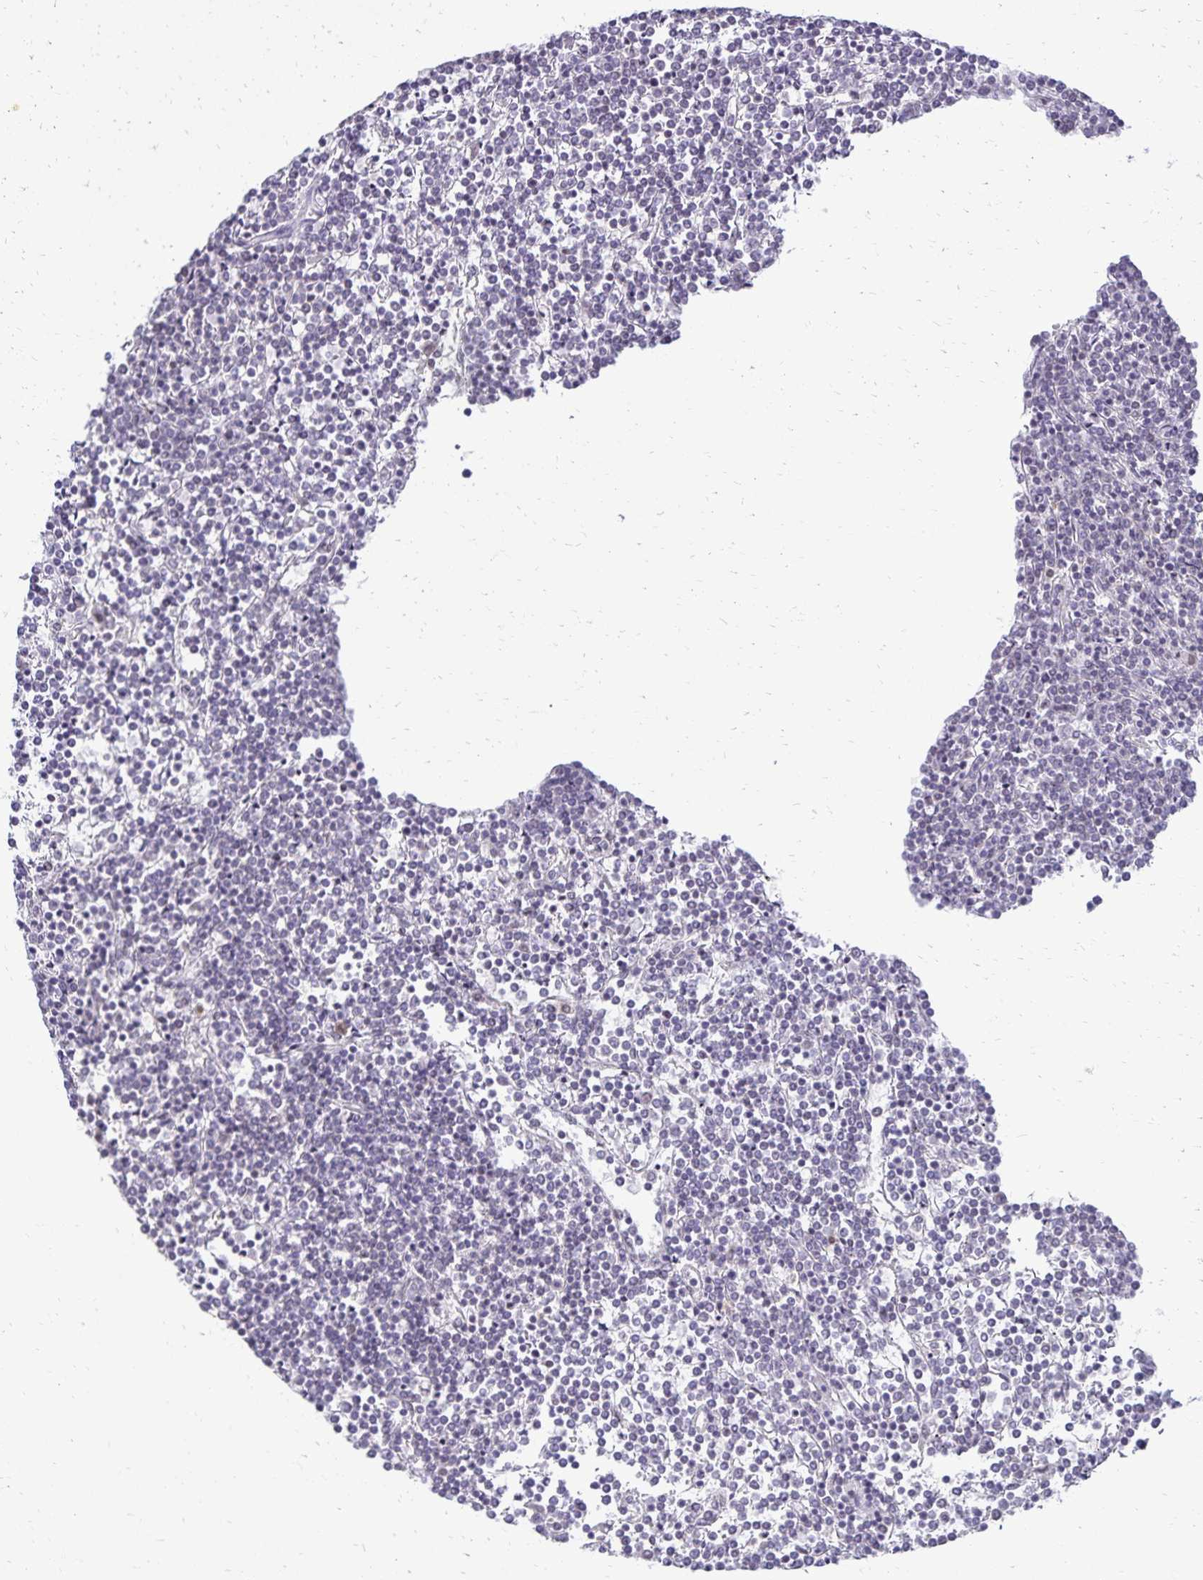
{"staining": {"intensity": "negative", "quantity": "none", "location": "none"}, "tissue": "lymphoma", "cell_type": "Tumor cells", "image_type": "cancer", "snomed": [{"axis": "morphology", "description": "Malignant lymphoma, non-Hodgkin's type, Low grade"}, {"axis": "topography", "description": "Spleen"}], "caption": "Lymphoma was stained to show a protein in brown. There is no significant expression in tumor cells.", "gene": "POLB", "patient": {"sex": "female", "age": 19}}